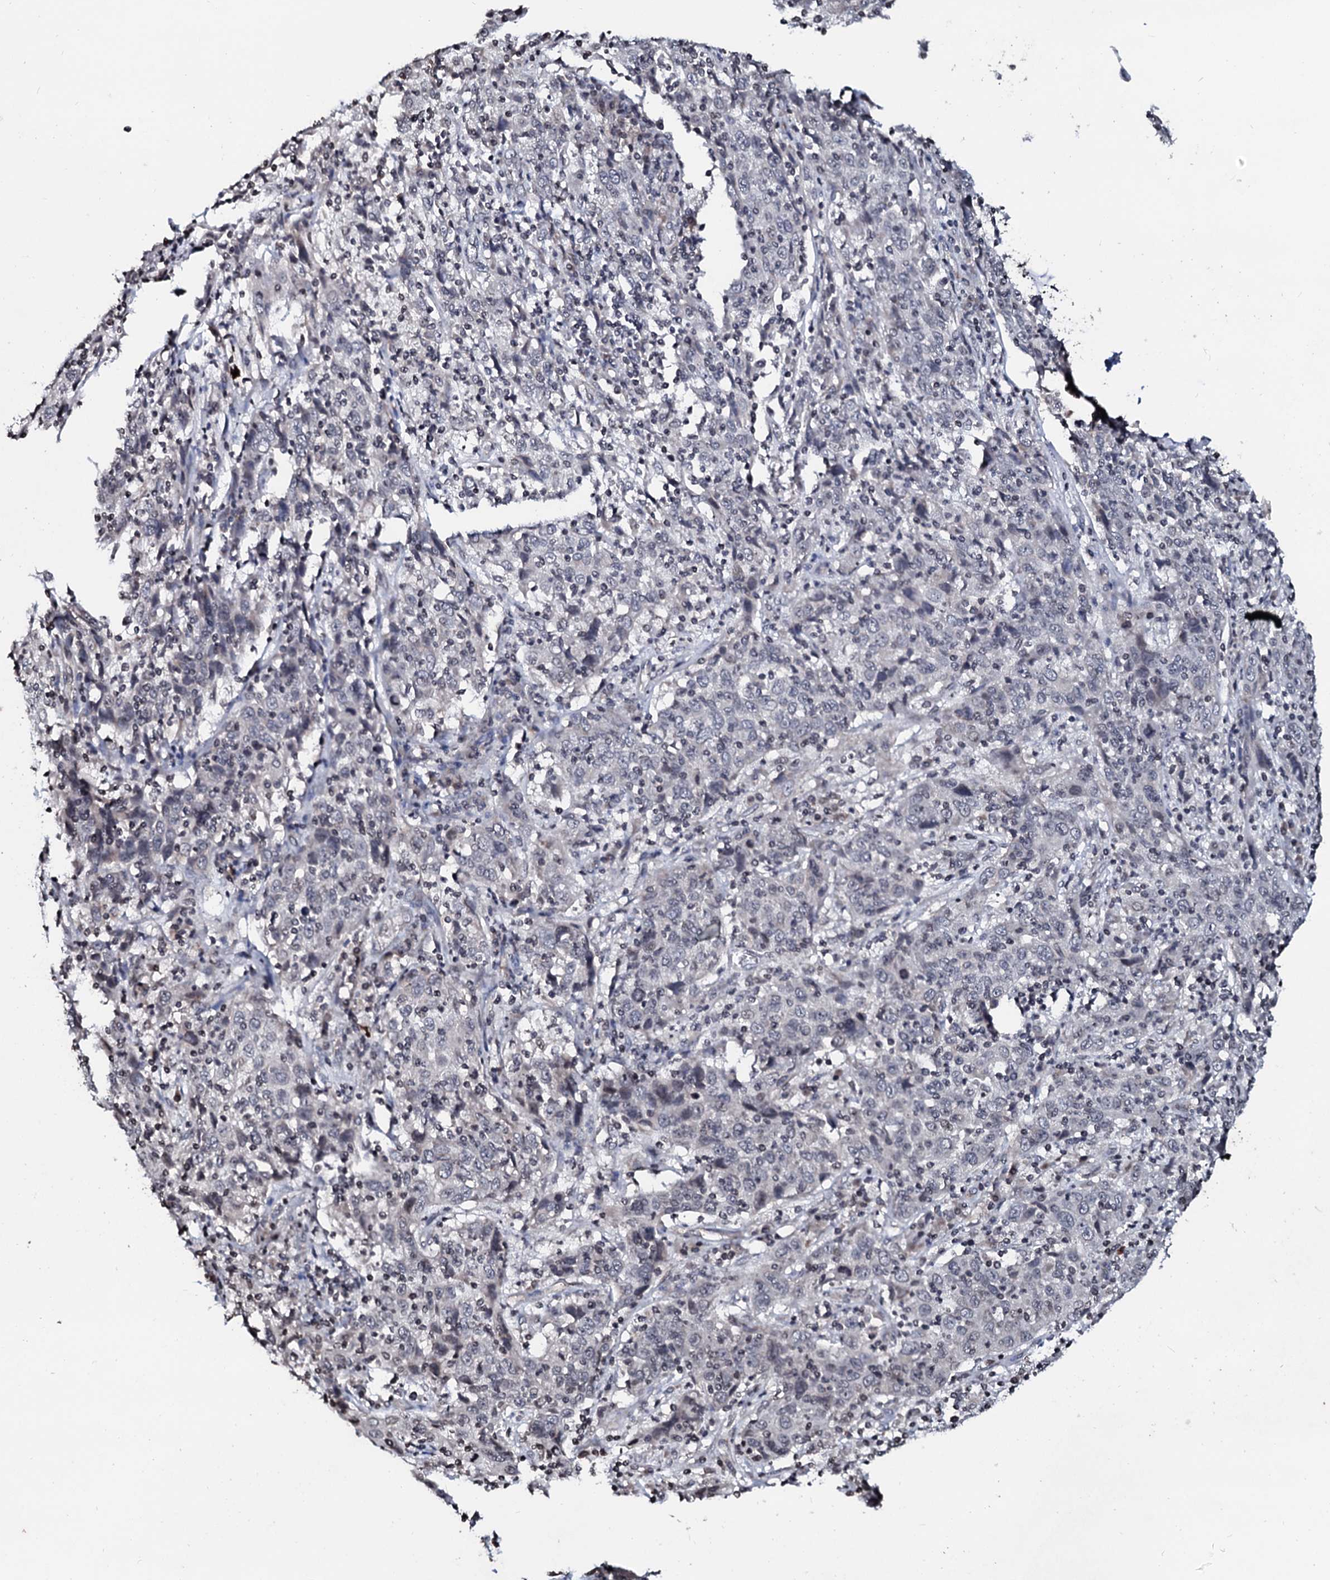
{"staining": {"intensity": "negative", "quantity": "none", "location": "none"}, "tissue": "cervical cancer", "cell_type": "Tumor cells", "image_type": "cancer", "snomed": [{"axis": "morphology", "description": "Squamous cell carcinoma, NOS"}, {"axis": "topography", "description": "Cervix"}], "caption": "DAB (3,3'-diaminobenzidine) immunohistochemical staining of human cervical cancer (squamous cell carcinoma) reveals no significant positivity in tumor cells.", "gene": "LSM11", "patient": {"sex": "female", "age": 46}}